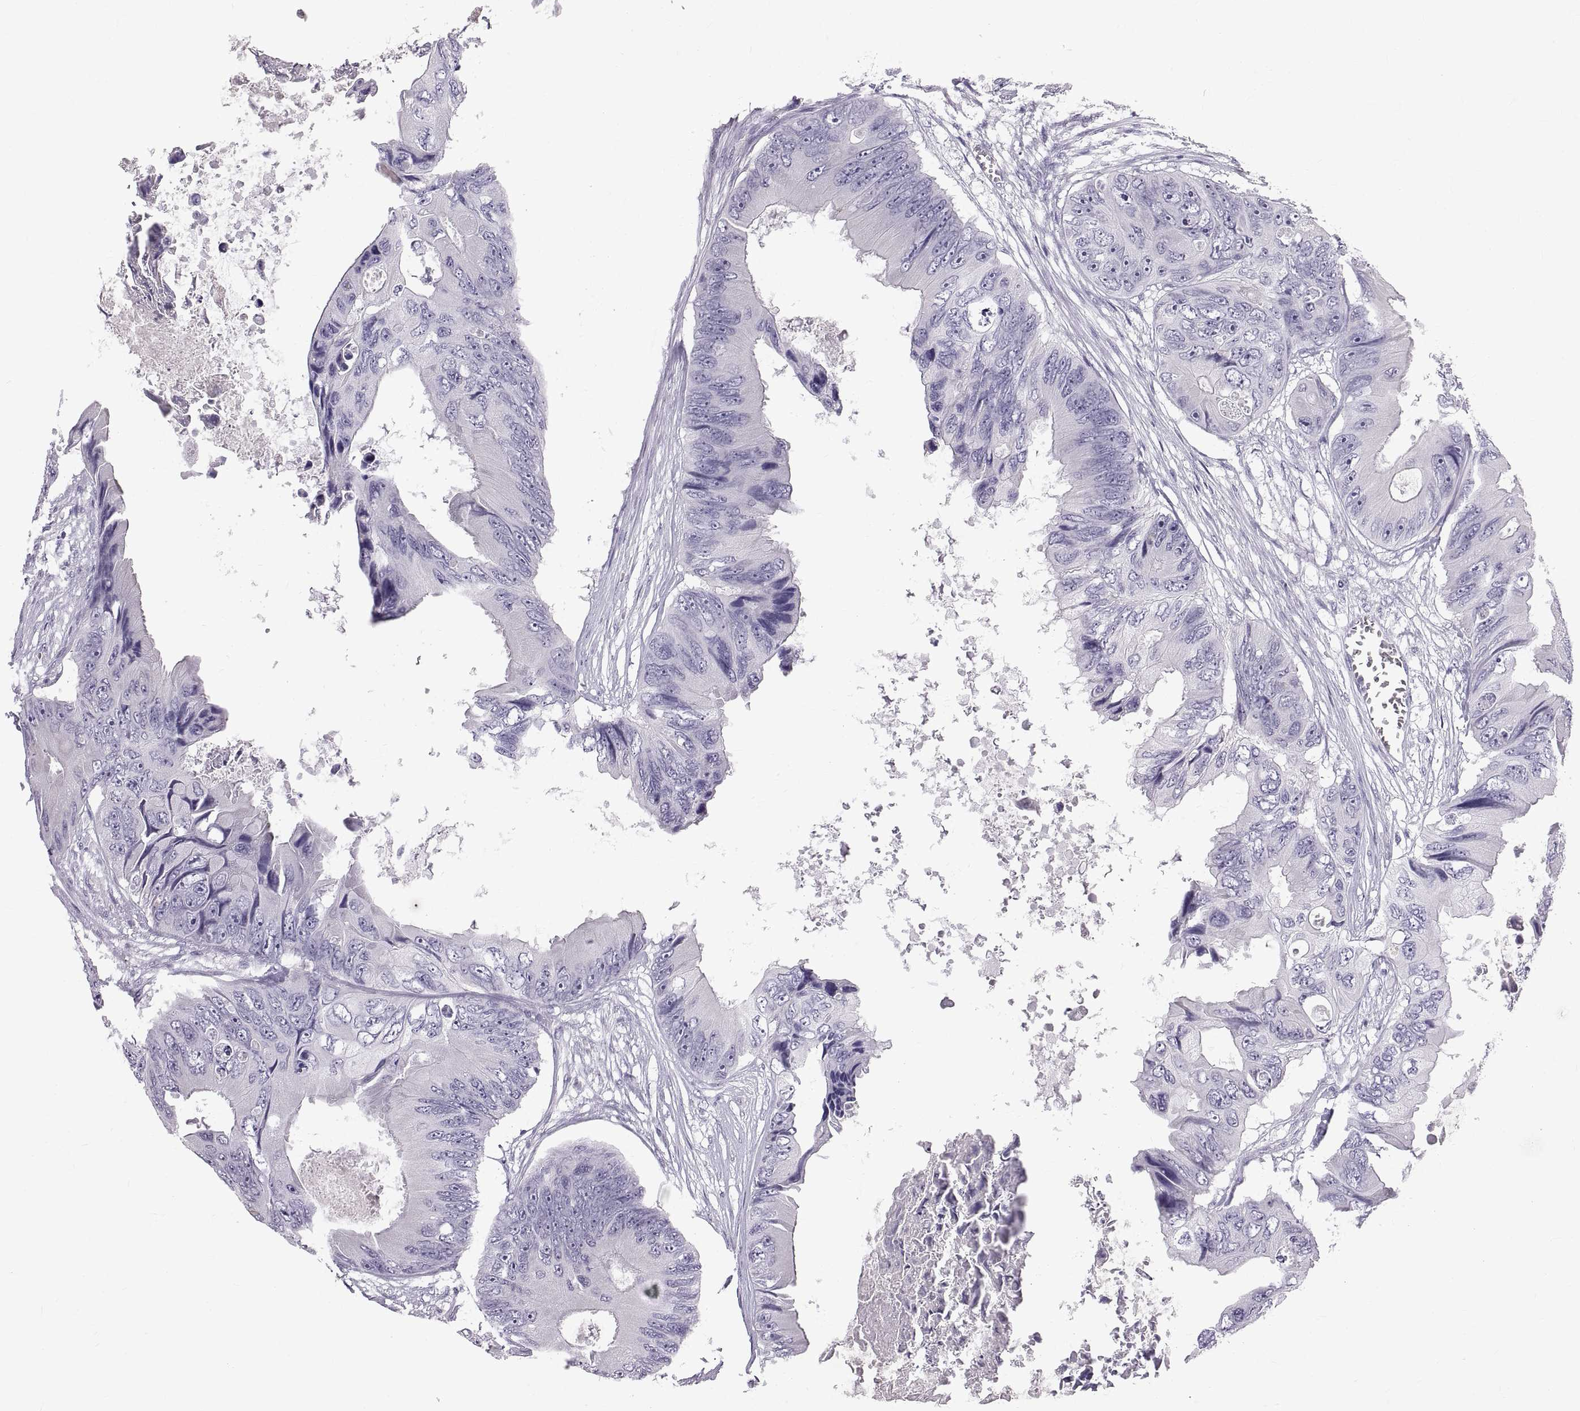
{"staining": {"intensity": "negative", "quantity": "none", "location": "none"}, "tissue": "colorectal cancer", "cell_type": "Tumor cells", "image_type": "cancer", "snomed": [{"axis": "morphology", "description": "Adenocarcinoma, NOS"}, {"axis": "topography", "description": "Rectum"}], "caption": "Tumor cells show no significant protein staining in colorectal adenocarcinoma.", "gene": "WFDC8", "patient": {"sex": "male", "age": 63}}